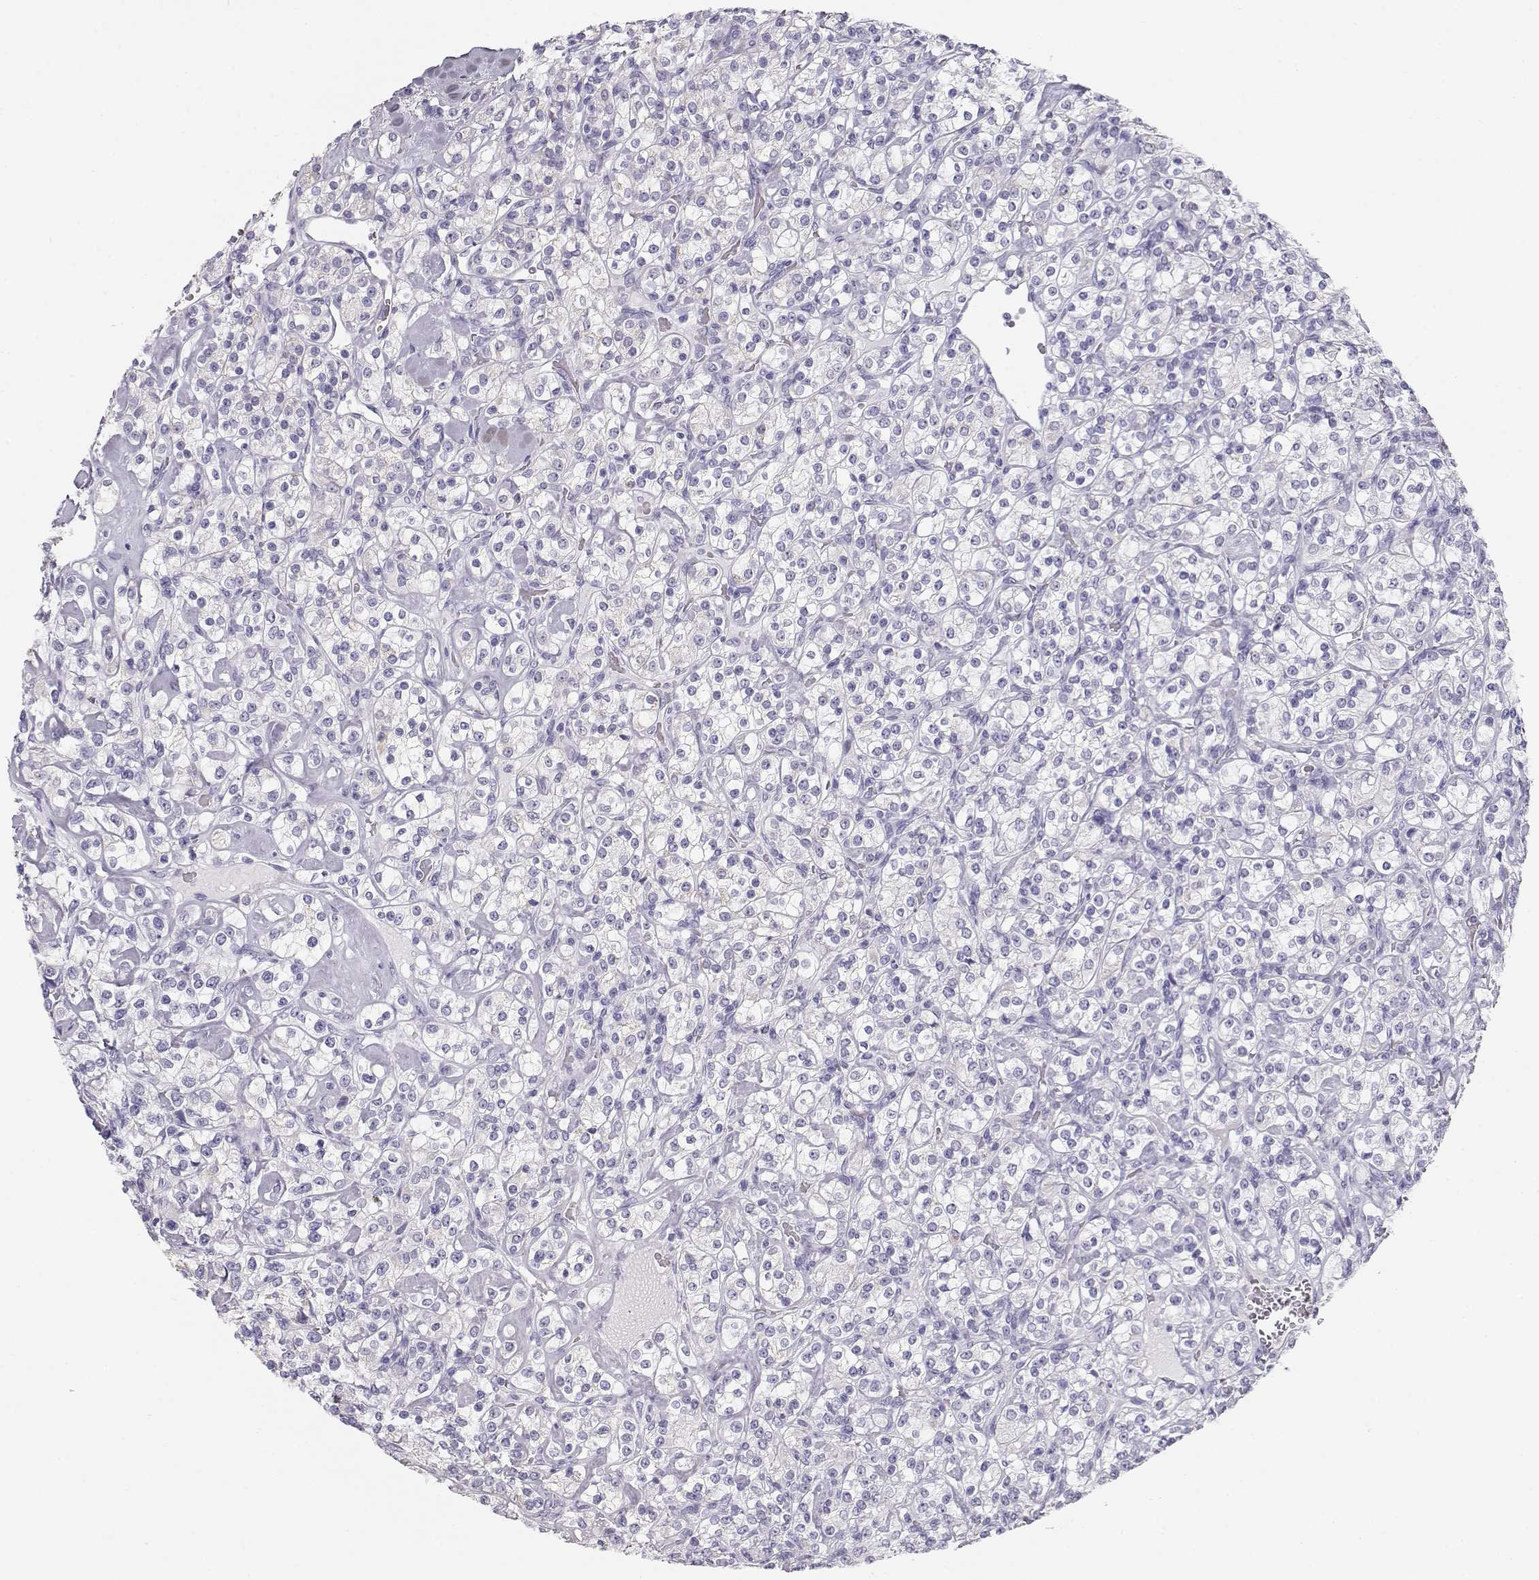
{"staining": {"intensity": "negative", "quantity": "none", "location": "none"}, "tissue": "renal cancer", "cell_type": "Tumor cells", "image_type": "cancer", "snomed": [{"axis": "morphology", "description": "Adenocarcinoma, NOS"}, {"axis": "topography", "description": "Kidney"}], "caption": "This is a histopathology image of IHC staining of renal adenocarcinoma, which shows no expression in tumor cells.", "gene": "MAGEC1", "patient": {"sex": "male", "age": 77}}